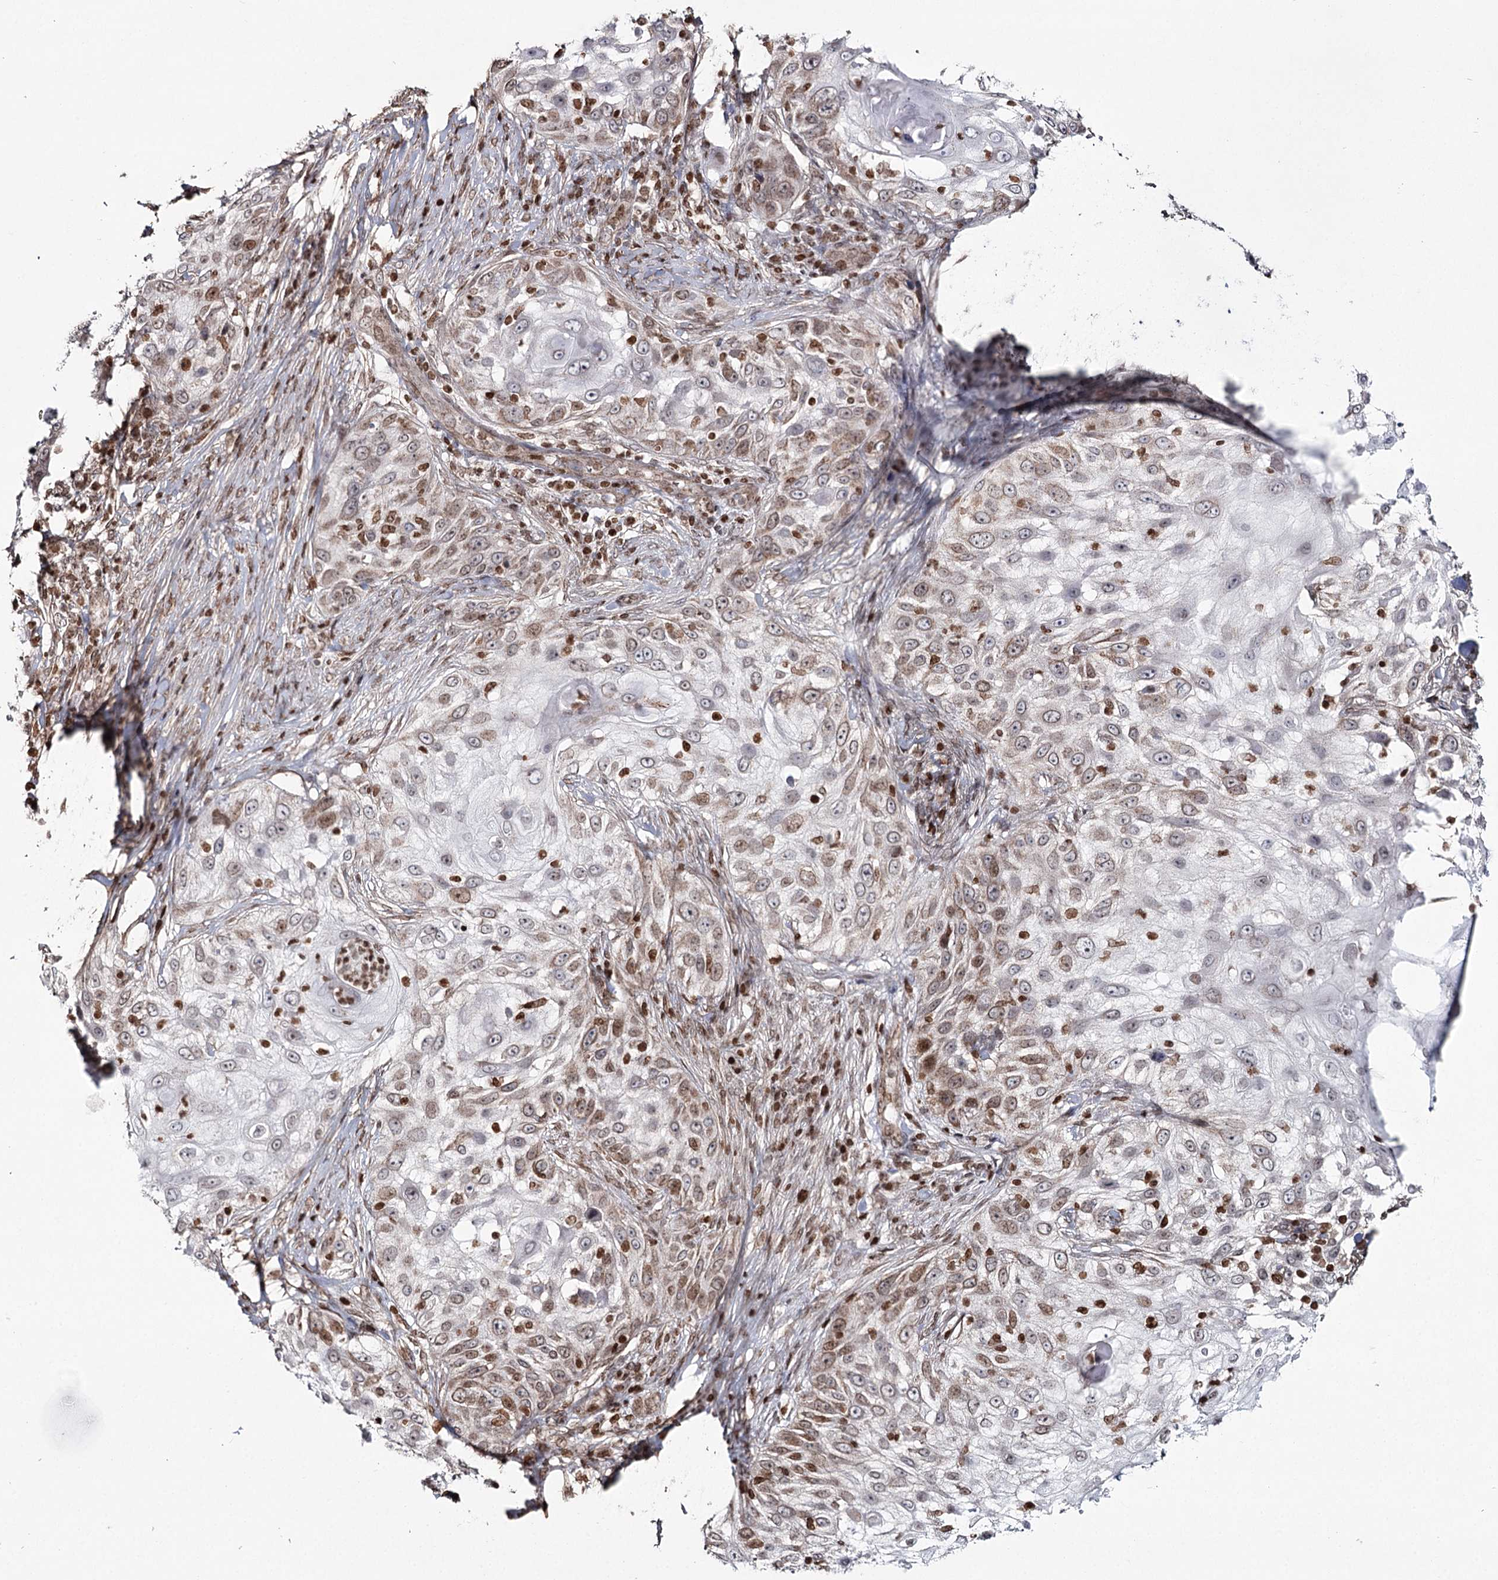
{"staining": {"intensity": "moderate", "quantity": ">75%", "location": "cytoplasmic/membranous,nuclear"}, "tissue": "skin cancer", "cell_type": "Tumor cells", "image_type": "cancer", "snomed": [{"axis": "morphology", "description": "Squamous cell carcinoma, NOS"}, {"axis": "topography", "description": "Skin"}], "caption": "Human skin cancer stained for a protein (brown) shows moderate cytoplasmic/membranous and nuclear positive expression in about >75% of tumor cells.", "gene": "PDHX", "patient": {"sex": "female", "age": 44}}